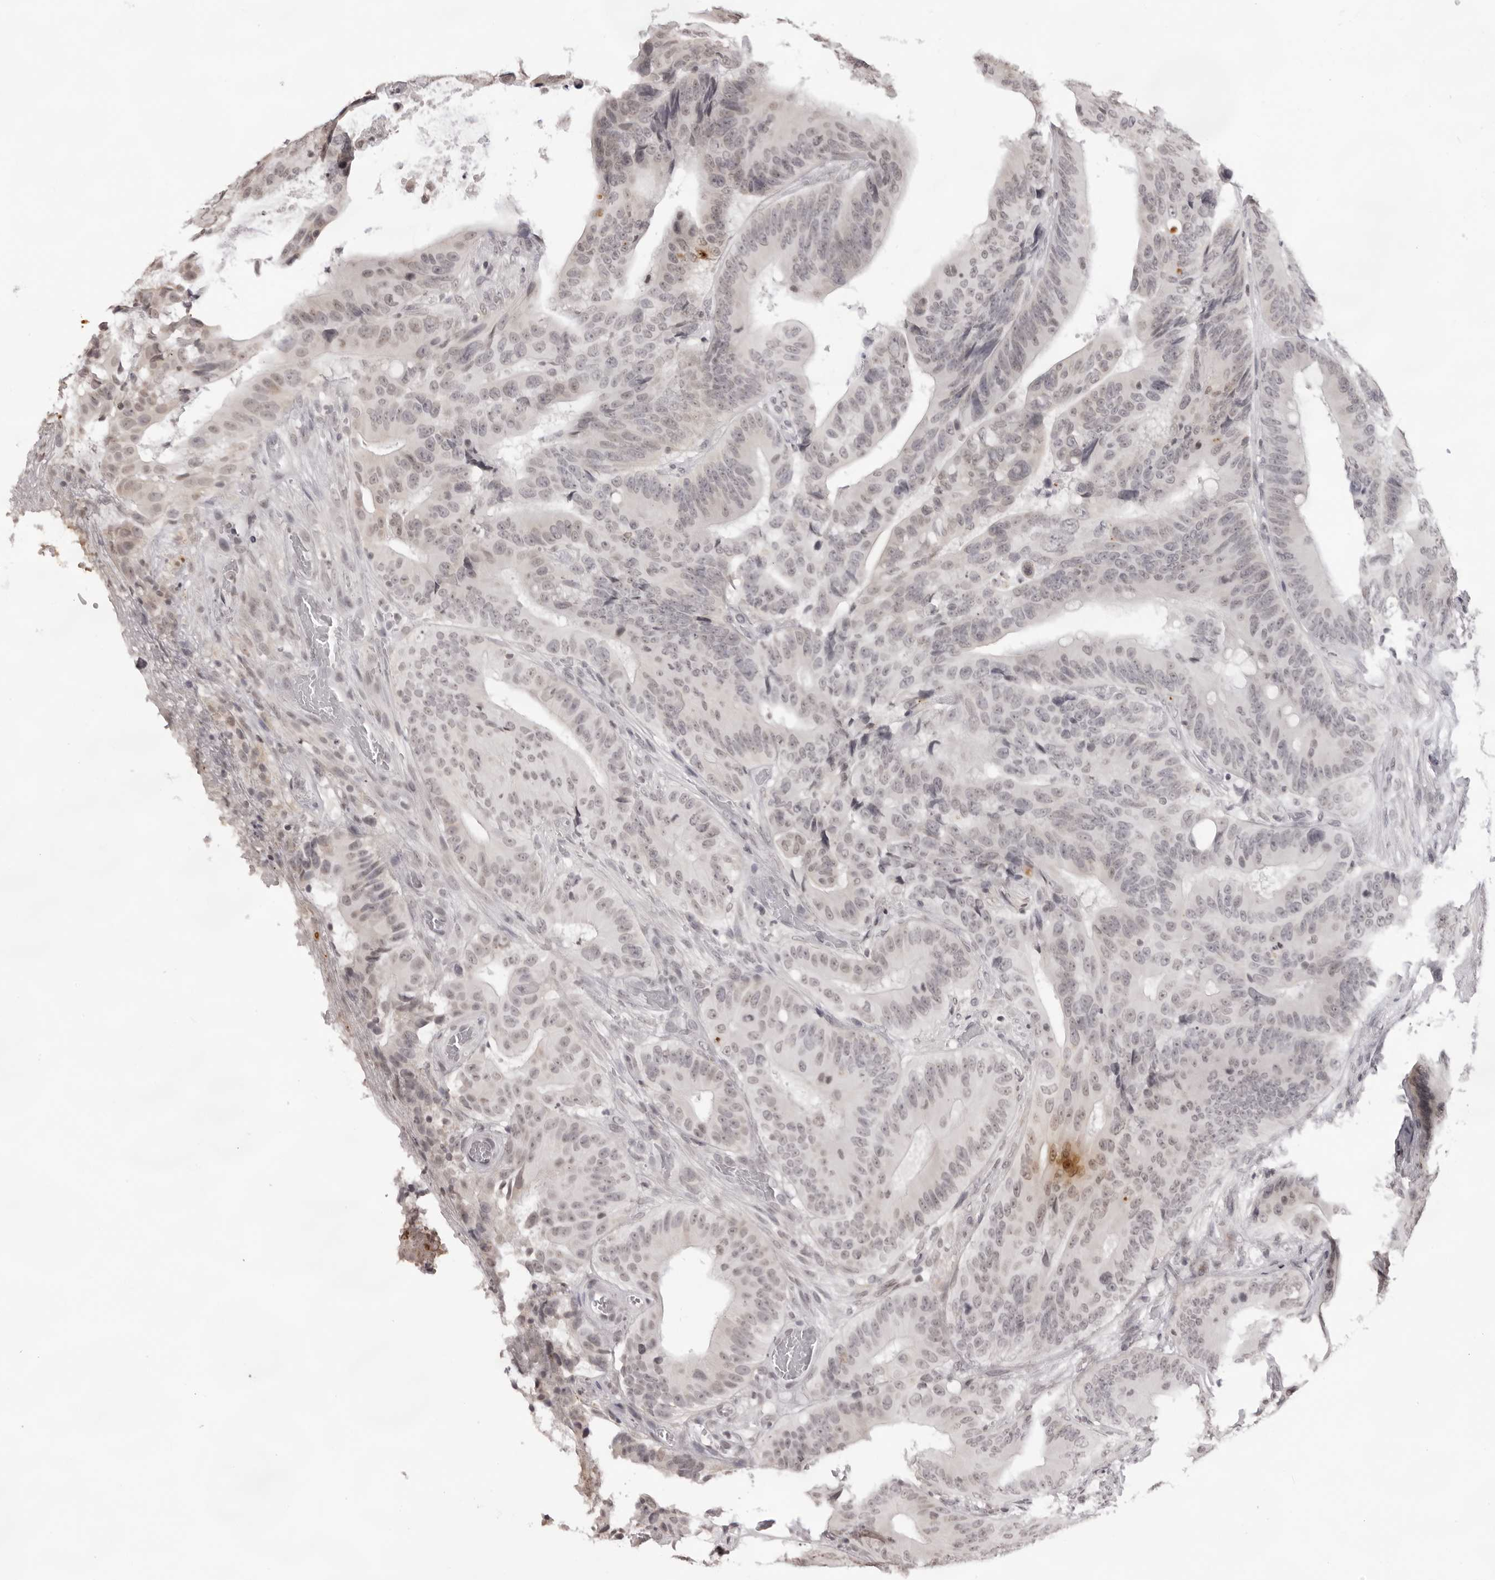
{"staining": {"intensity": "weak", "quantity": "25%-75%", "location": "nuclear"}, "tissue": "colorectal cancer", "cell_type": "Tumor cells", "image_type": "cancer", "snomed": [{"axis": "morphology", "description": "Adenocarcinoma, NOS"}, {"axis": "topography", "description": "Colon"}], "caption": "A brown stain shows weak nuclear positivity of a protein in human colorectal cancer tumor cells. Immunohistochemistry (ihc) stains the protein of interest in brown and the nuclei are stained blue.", "gene": "NTM", "patient": {"sex": "male", "age": 83}}